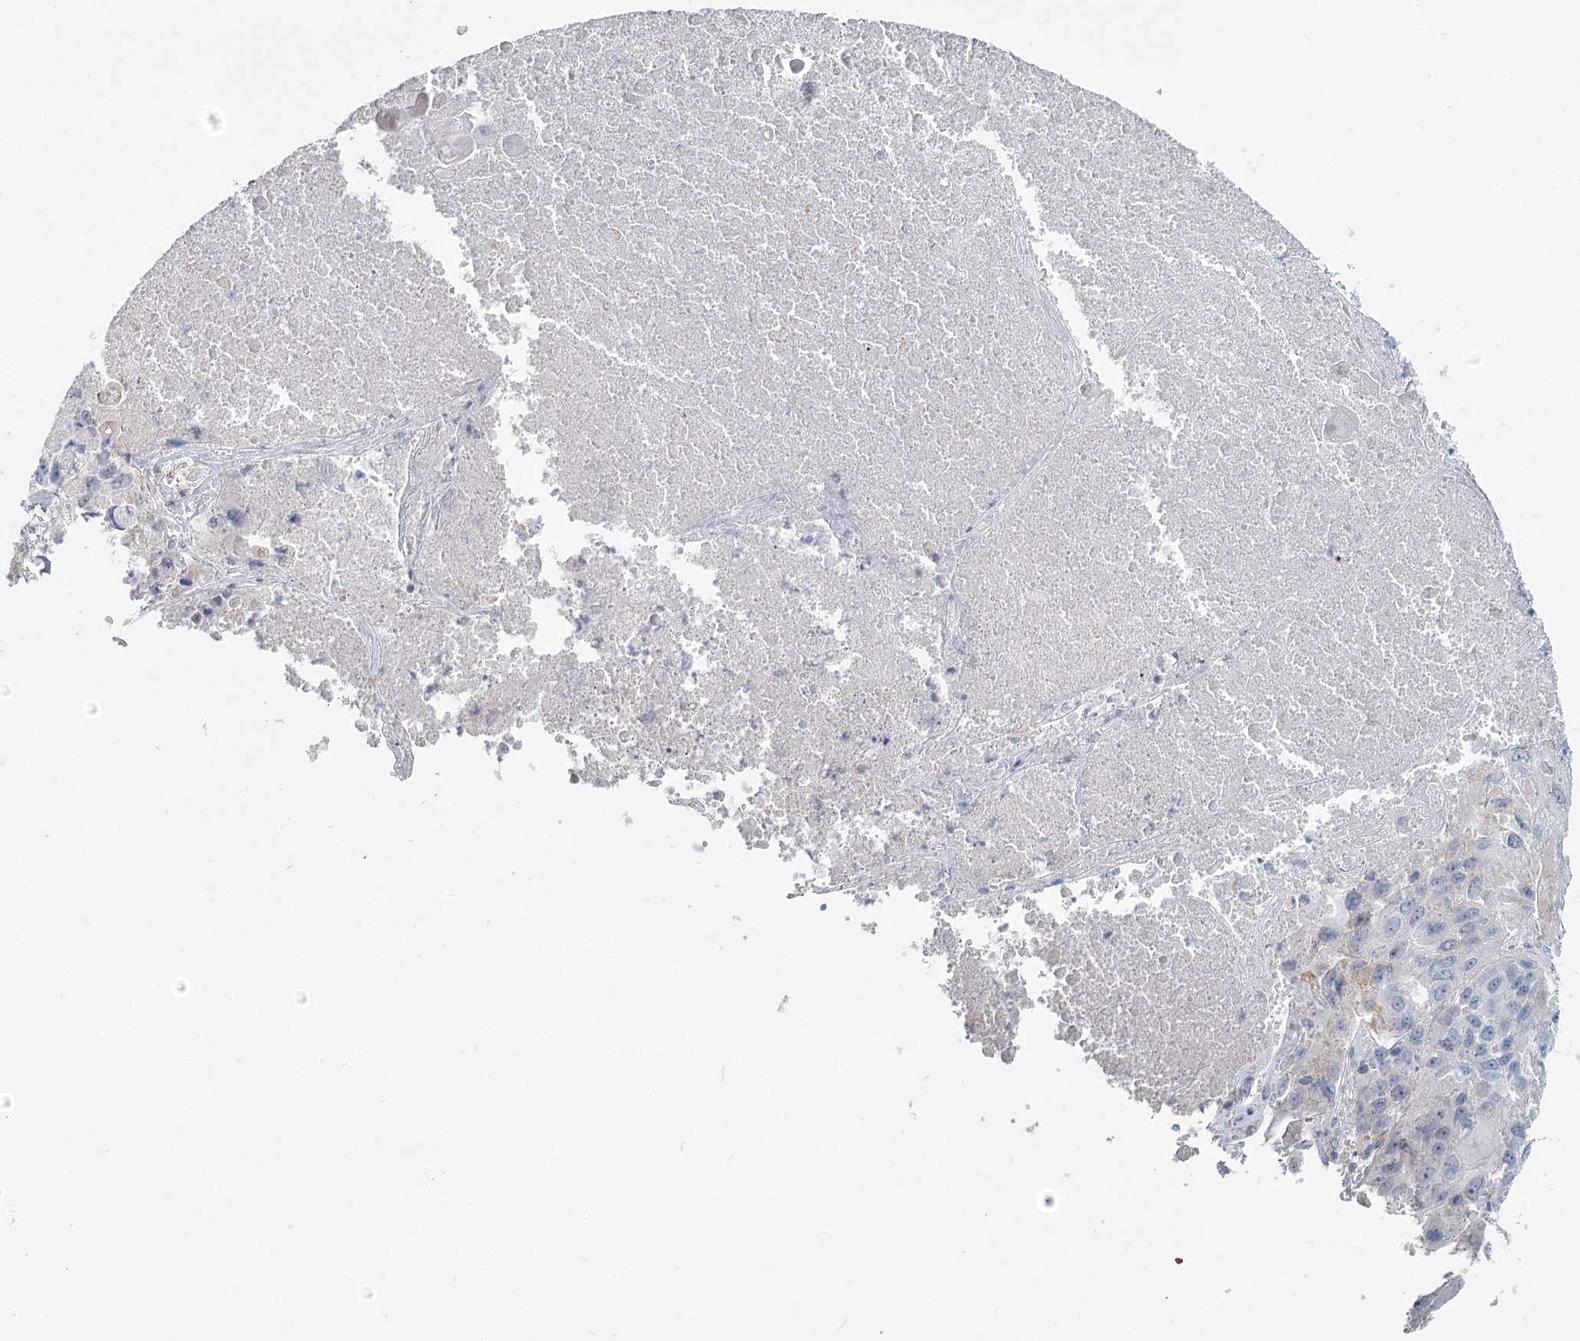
{"staining": {"intensity": "negative", "quantity": "none", "location": "none"}, "tissue": "lung cancer", "cell_type": "Tumor cells", "image_type": "cancer", "snomed": [{"axis": "morphology", "description": "Squamous cell carcinoma, NOS"}, {"axis": "topography", "description": "Lung"}], "caption": "There is no significant expression in tumor cells of lung squamous cell carcinoma. (DAB immunohistochemistry (IHC), high magnification).", "gene": "USP11", "patient": {"sex": "male", "age": 61}}